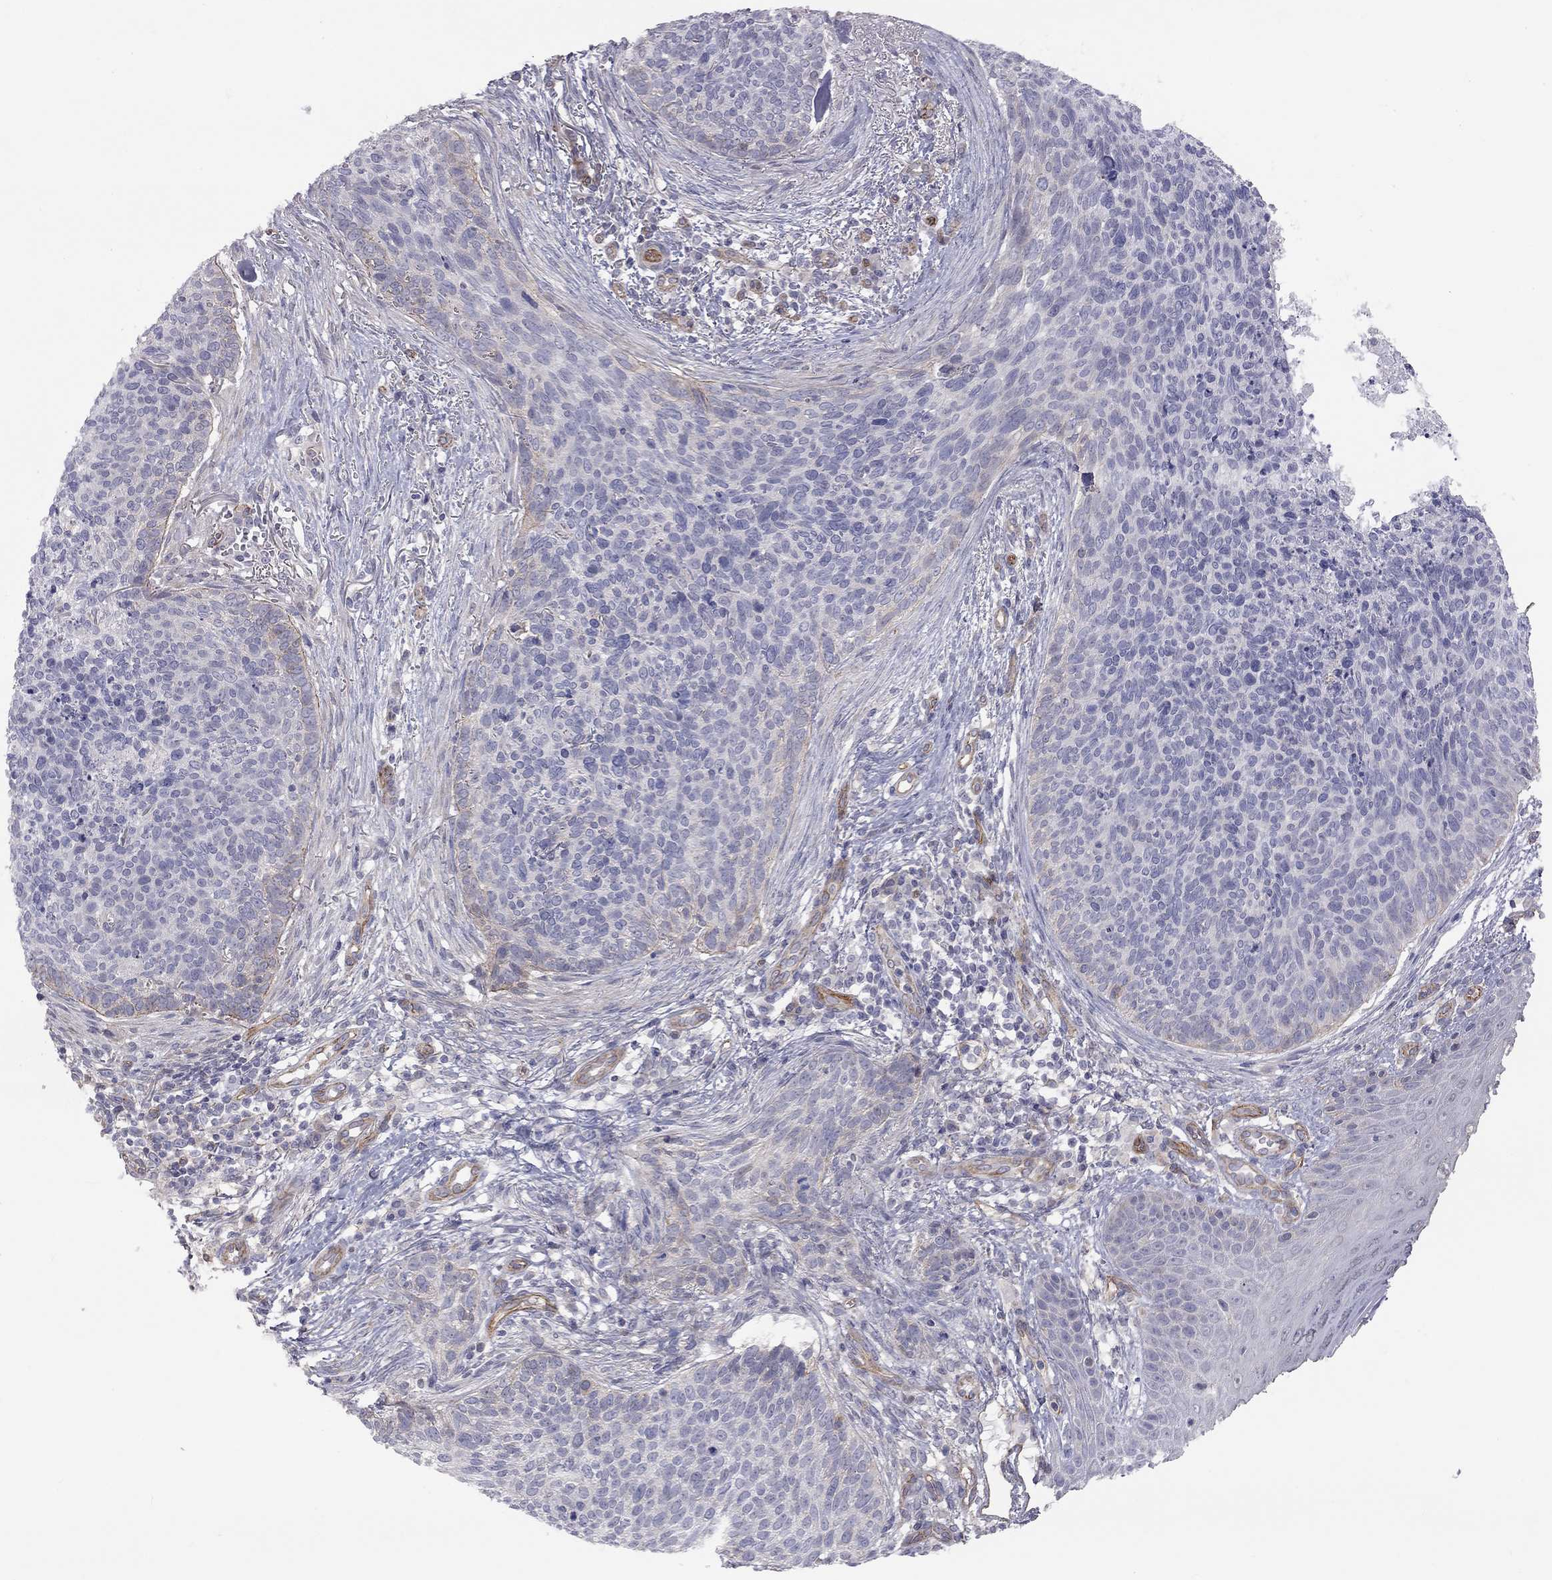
{"staining": {"intensity": "negative", "quantity": "none", "location": "none"}, "tissue": "skin cancer", "cell_type": "Tumor cells", "image_type": "cancer", "snomed": [{"axis": "morphology", "description": "Basal cell carcinoma"}, {"axis": "topography", "description": "Skin"}], "caption": "Protein analysis of skin cancer reveals no significant staining in tumor cells. (DAB immunohistochemistry (IHC) visualized using brightfield microscopy, high magnification).", "gene": "GPRC5B", "patient": {"sex": "male", "age": 64}}